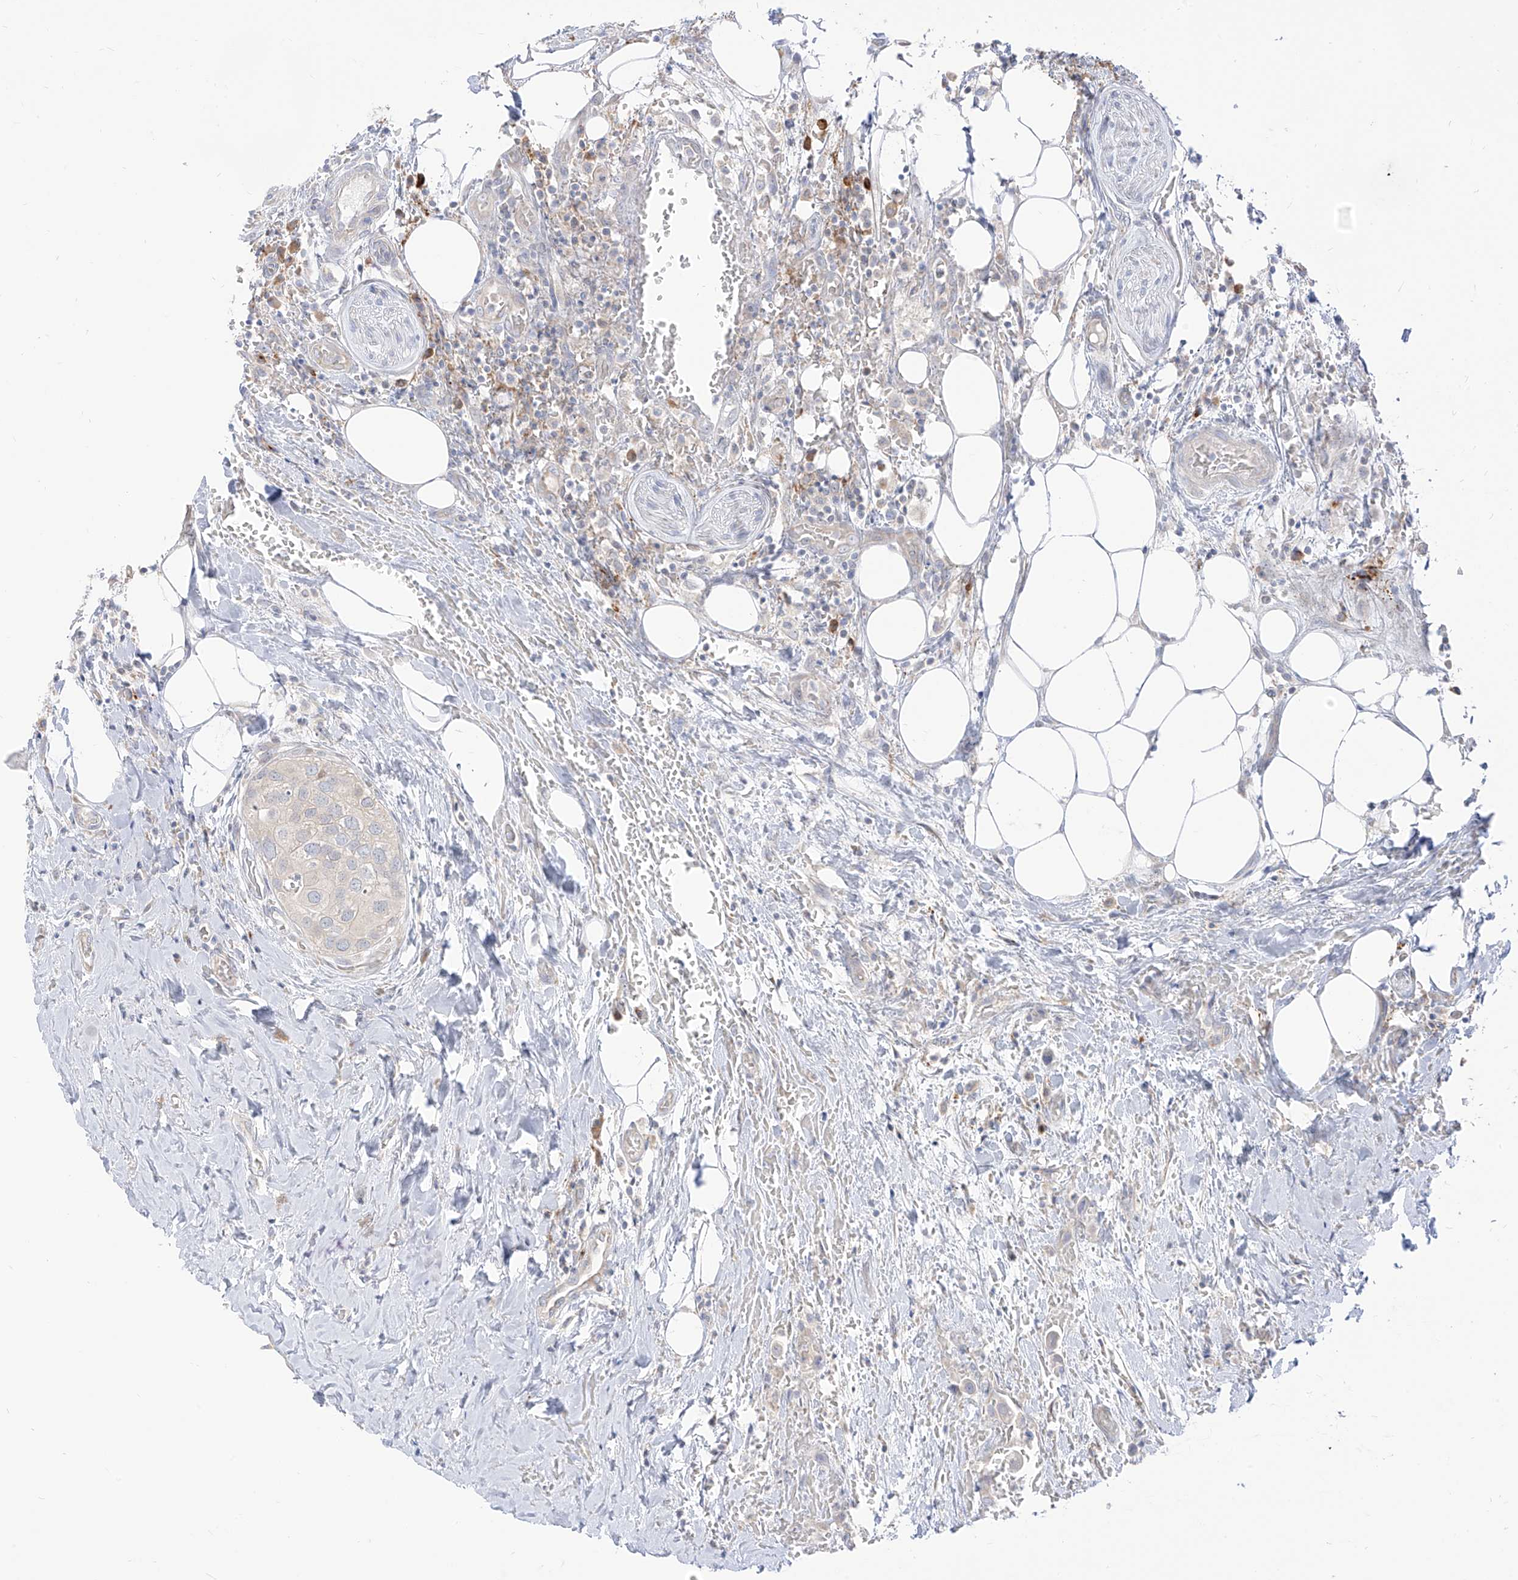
{"staining": {"intensity": "negative", "quantity": "none", "location": "none"}, "tissue": "urothelial cancer", "cell_type": "Tumor cells", "image_type": "cancer", "snomed": [{"axis": "morphology", "description": "Urothelial carcinoma, High grade"}, {"axis": "topography", "description": "Urinary bladder"}], "caption": "This is an immunohistochemistry (IHC) histopathology image of urothelial cancer. There is no expression in tumor cells.", "gene": "SYTL3", "patient": {"sex": "male", "age": 64}}